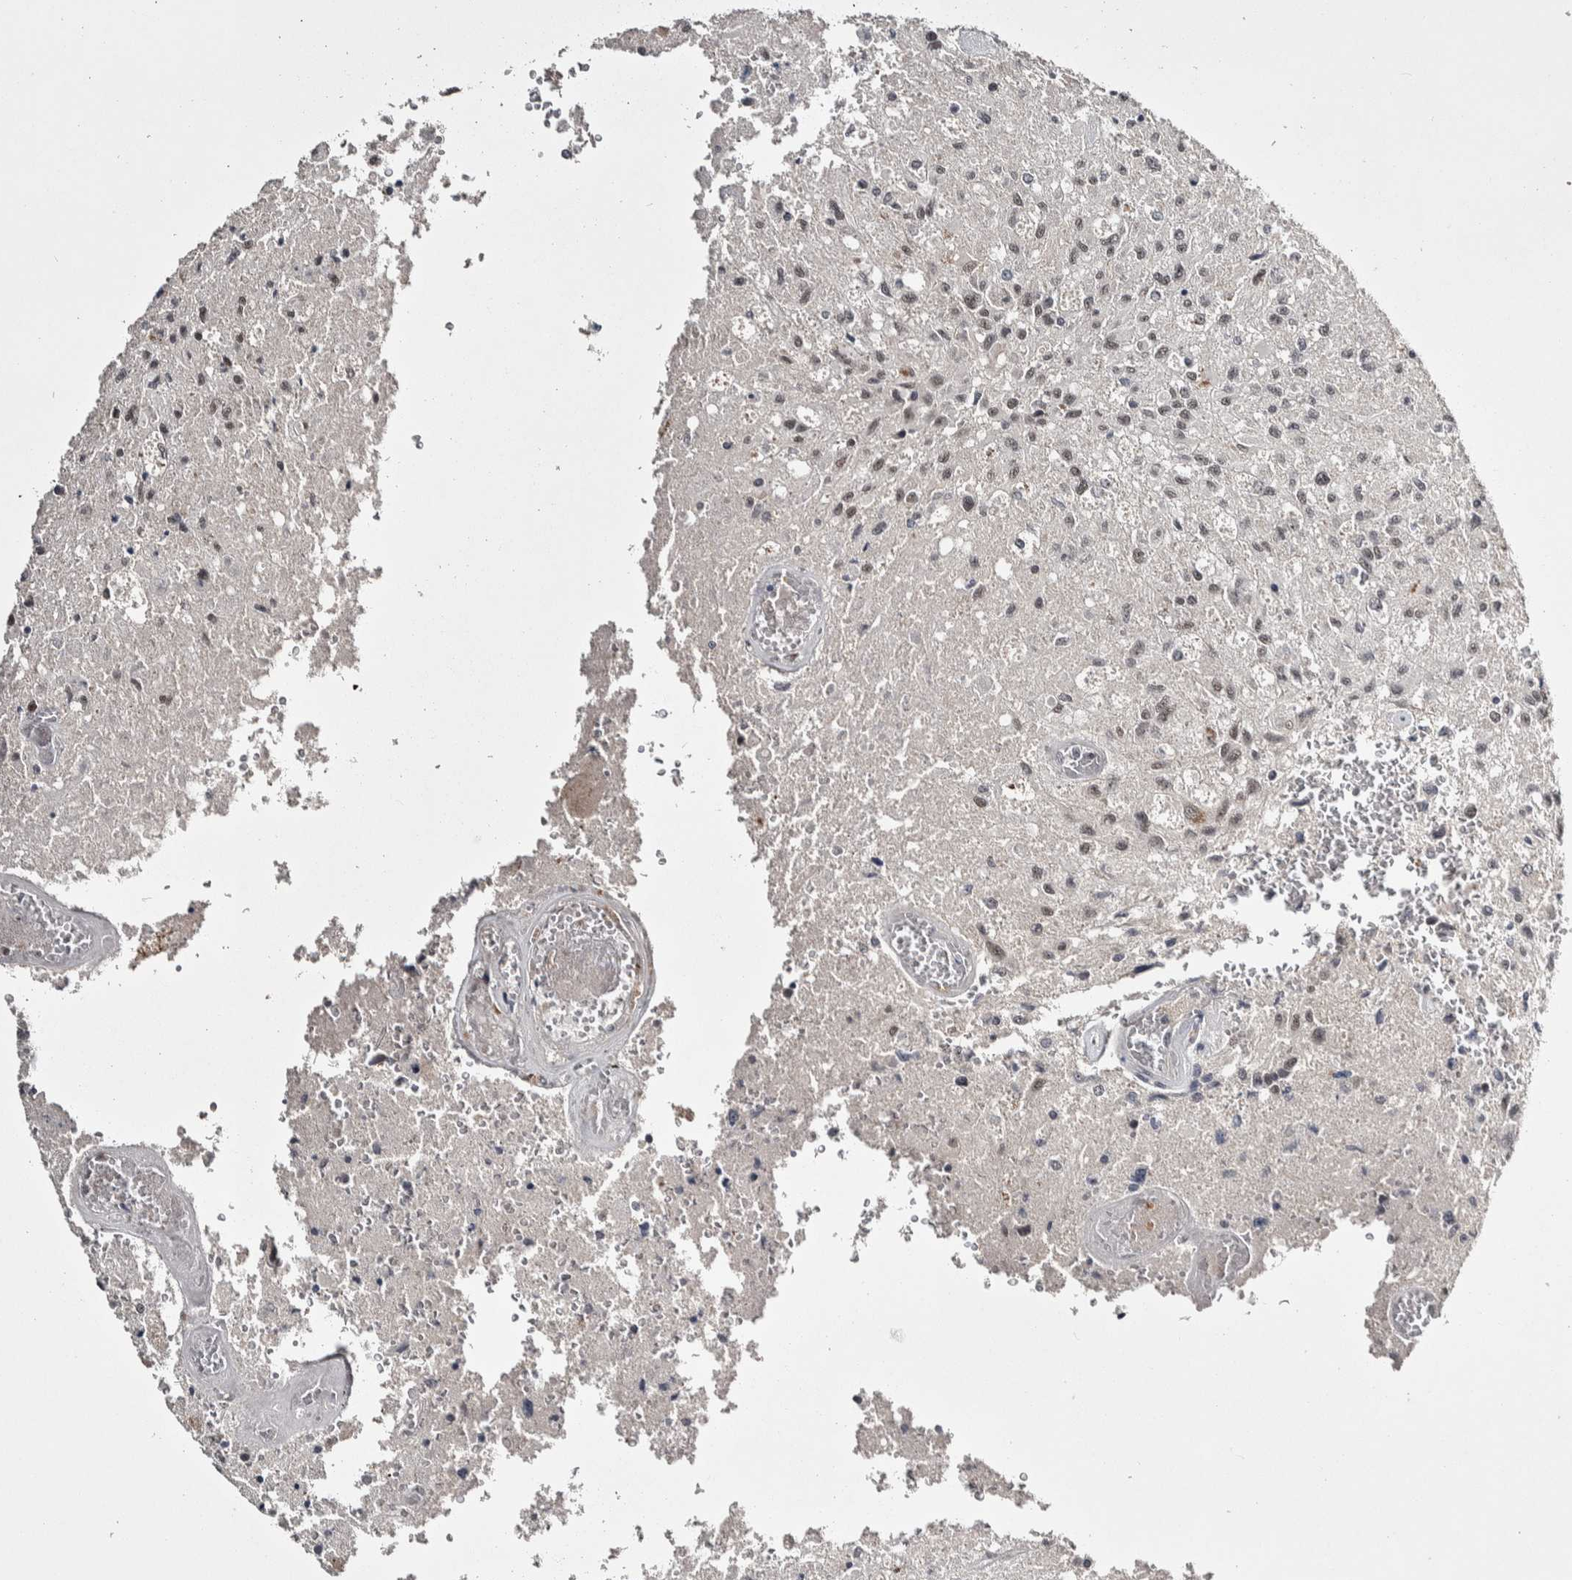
{"staining": {"intensity": "weak", "quantity": "<25%", "location": "nuclear"}, "tissue": "glioma", "cell_type": "Tumor cells", "image_type": "cancer", "snomed": [{"axis": "morphology", "description": "Normal tissue, NOS"}, {"axis": "morphology", "description": "Glioma, malignant, High grade"}, {"axis": "topography", "description": "Cerebral cortex"}], "caption": "Protein analysis of high-grade glioma (malignant) demonstrates no significant expression in tumor cells. (Stains: DAB immunohistochemistry (IHC) with hematoxylin counter stain, Microscopy: brightfield microscopy at high magnification).", "gene": "ASPN", "patient": {"sex": "male", "age": 77}}